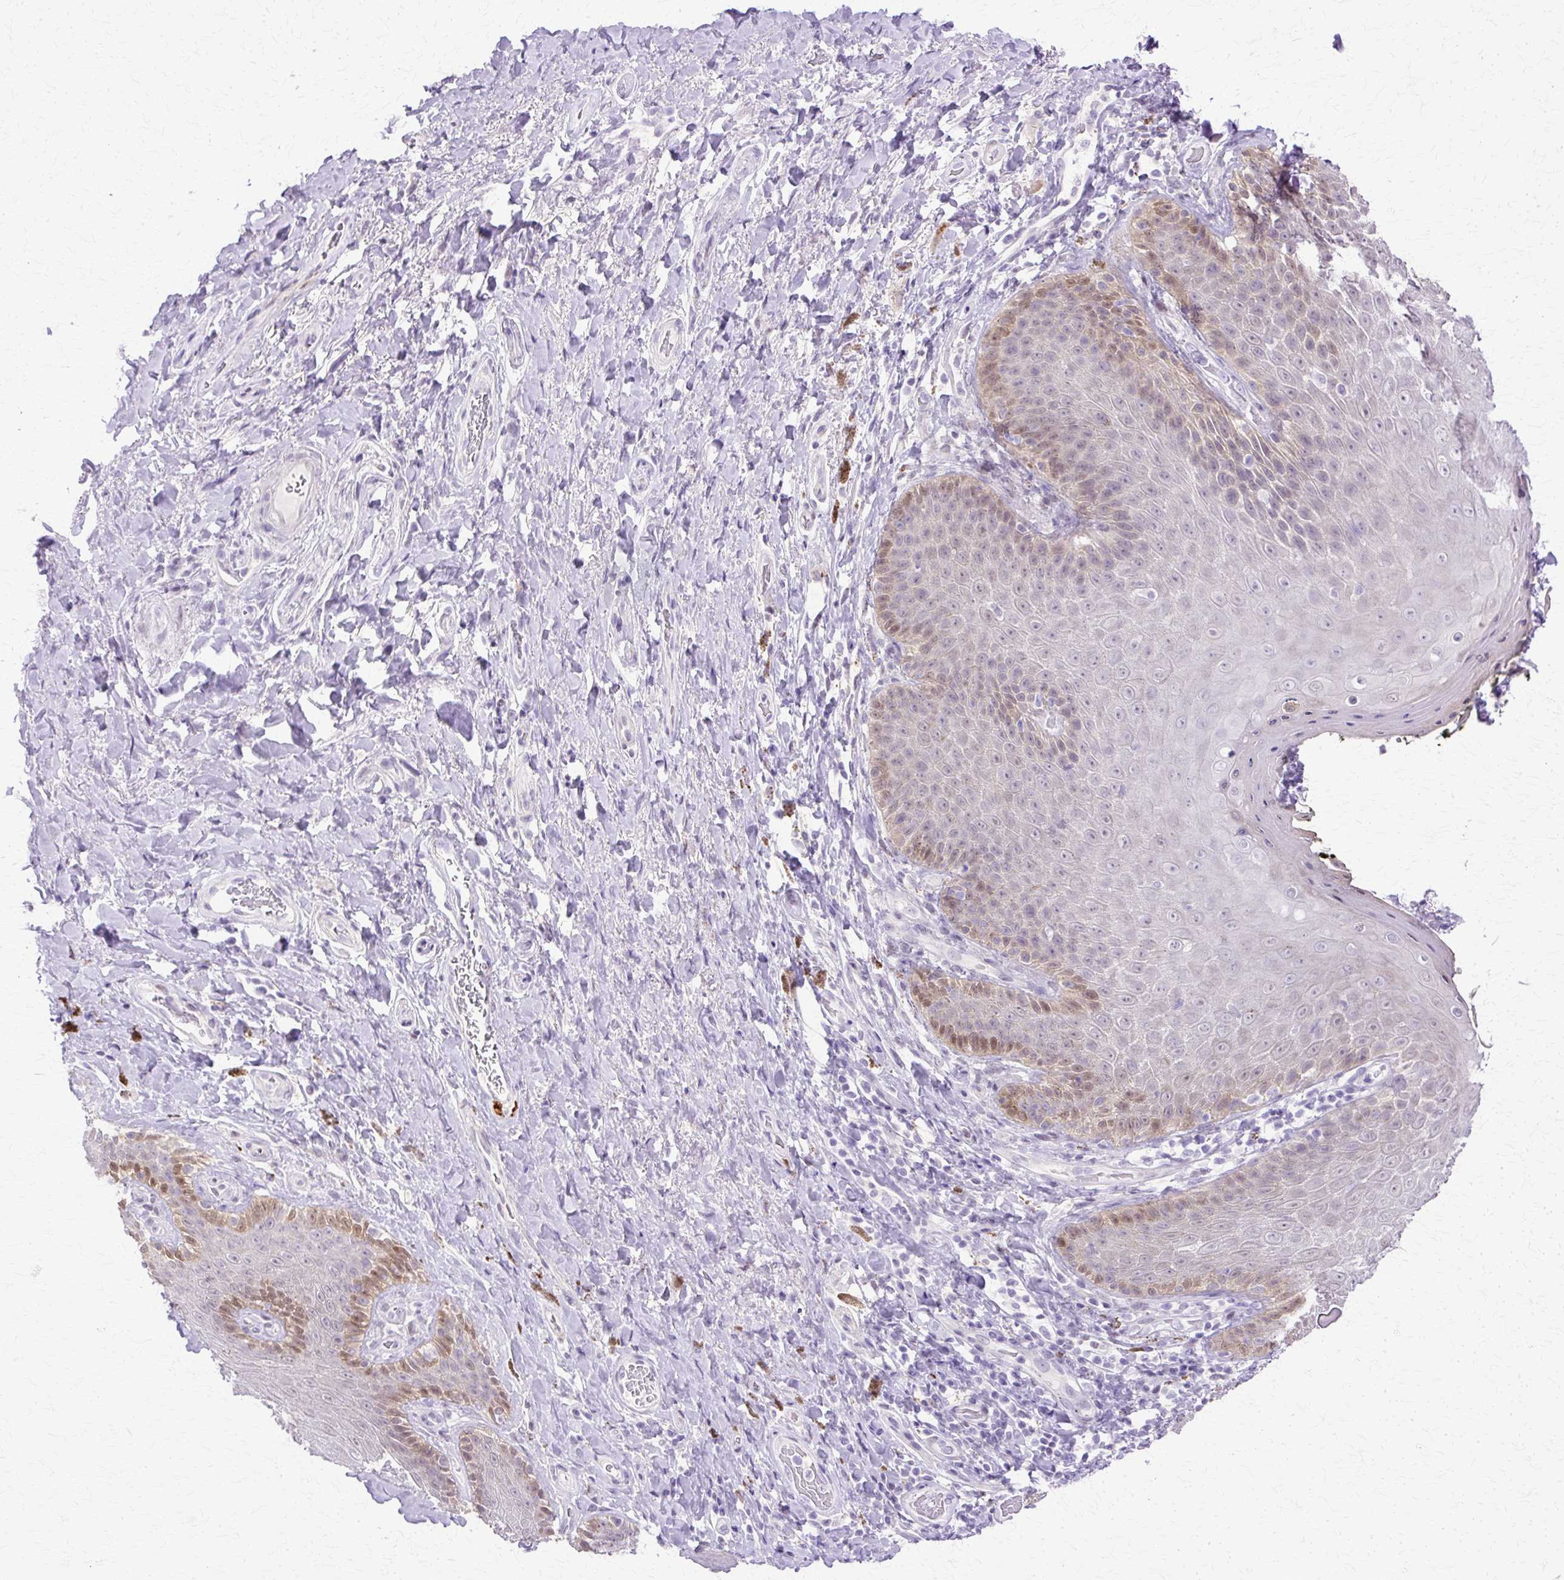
{"staining": {"intensity": "strong", "quantity": "<25%", "location": "cytoplasmic/membranous,nuclear"}, "tissue": "skin", "cell_type": "Epidermal cells", "image_type": "normal", "snomed": [{"axis": "morphology", "description": "Normal tissue, NOS"}, {"axis": "topography", "description": "Anal"}, {"axis": "topography", "description": "Peripheral nerve tissue"}], "caption": "A medium amount of strong cytoplasmic/membranous,nuclear positivity is appreciated in approximately <25% of epidermal cells in normal skin. (DAB (3,3'-diaminobenzidine) IHC with brightfield microscopy, high magnification).", "gene": "HSPA1A", "patient": {"sex": "male", "age": 53}}